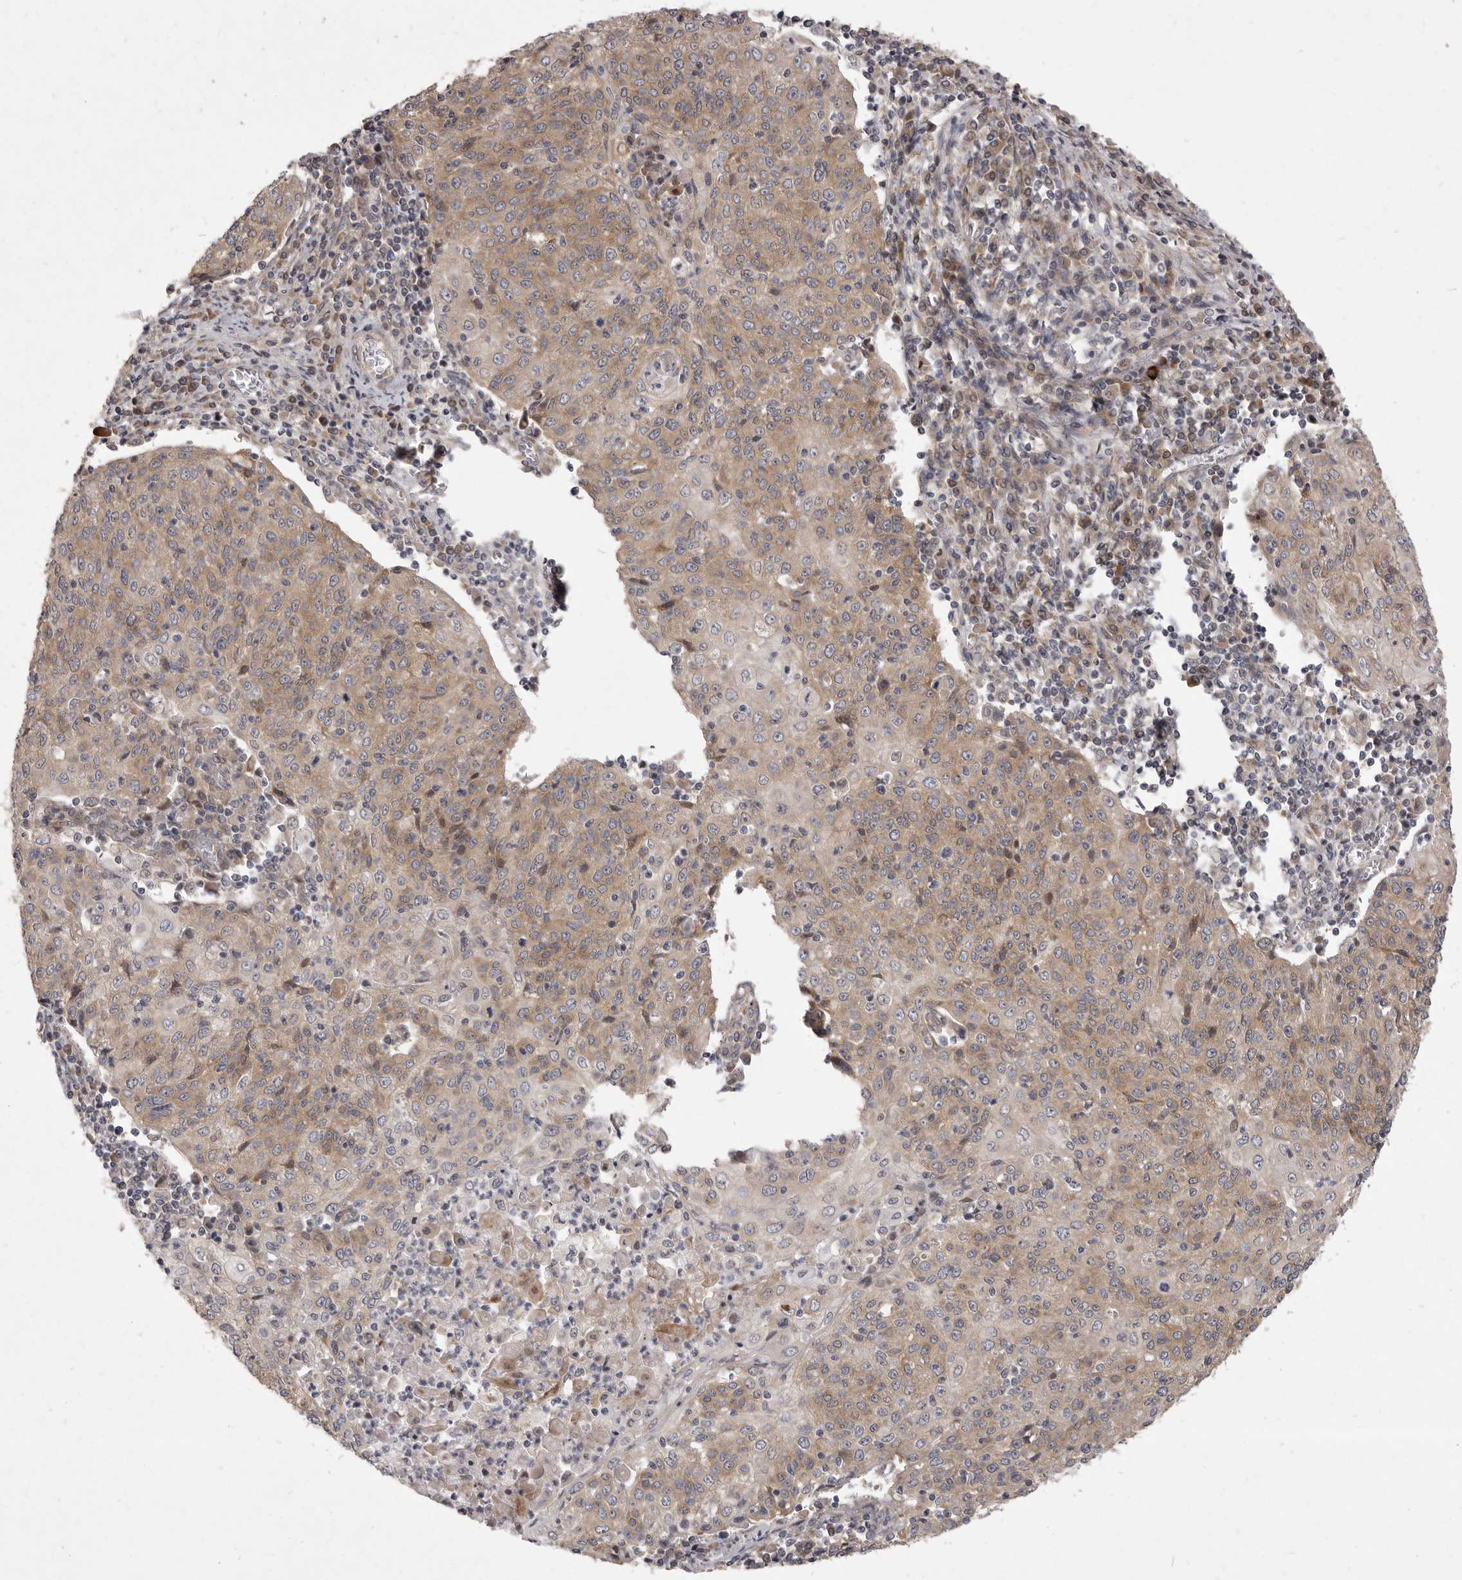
{"staining": {"intensity": "weak", "quantity": ">75%", "location": "cytoplasmic/membranous"}, "tissue": "cervical cancer", "cell_type": "Tumor cells", "image_type": "cancer", "snomed": [{"axis": "morphology", "description": "Squamous cell carcinoma, NOS"}, {"axis": "topography", "description": "Cervix"}], "caption": "This is an image of immunohistochemistry staining of cervical cancer, which shows weak positivity in the cytoplasmic/membranous of tumor cells.", "gene": "TBC1D8B", "patient": {"sex": "female", "age": 48}}